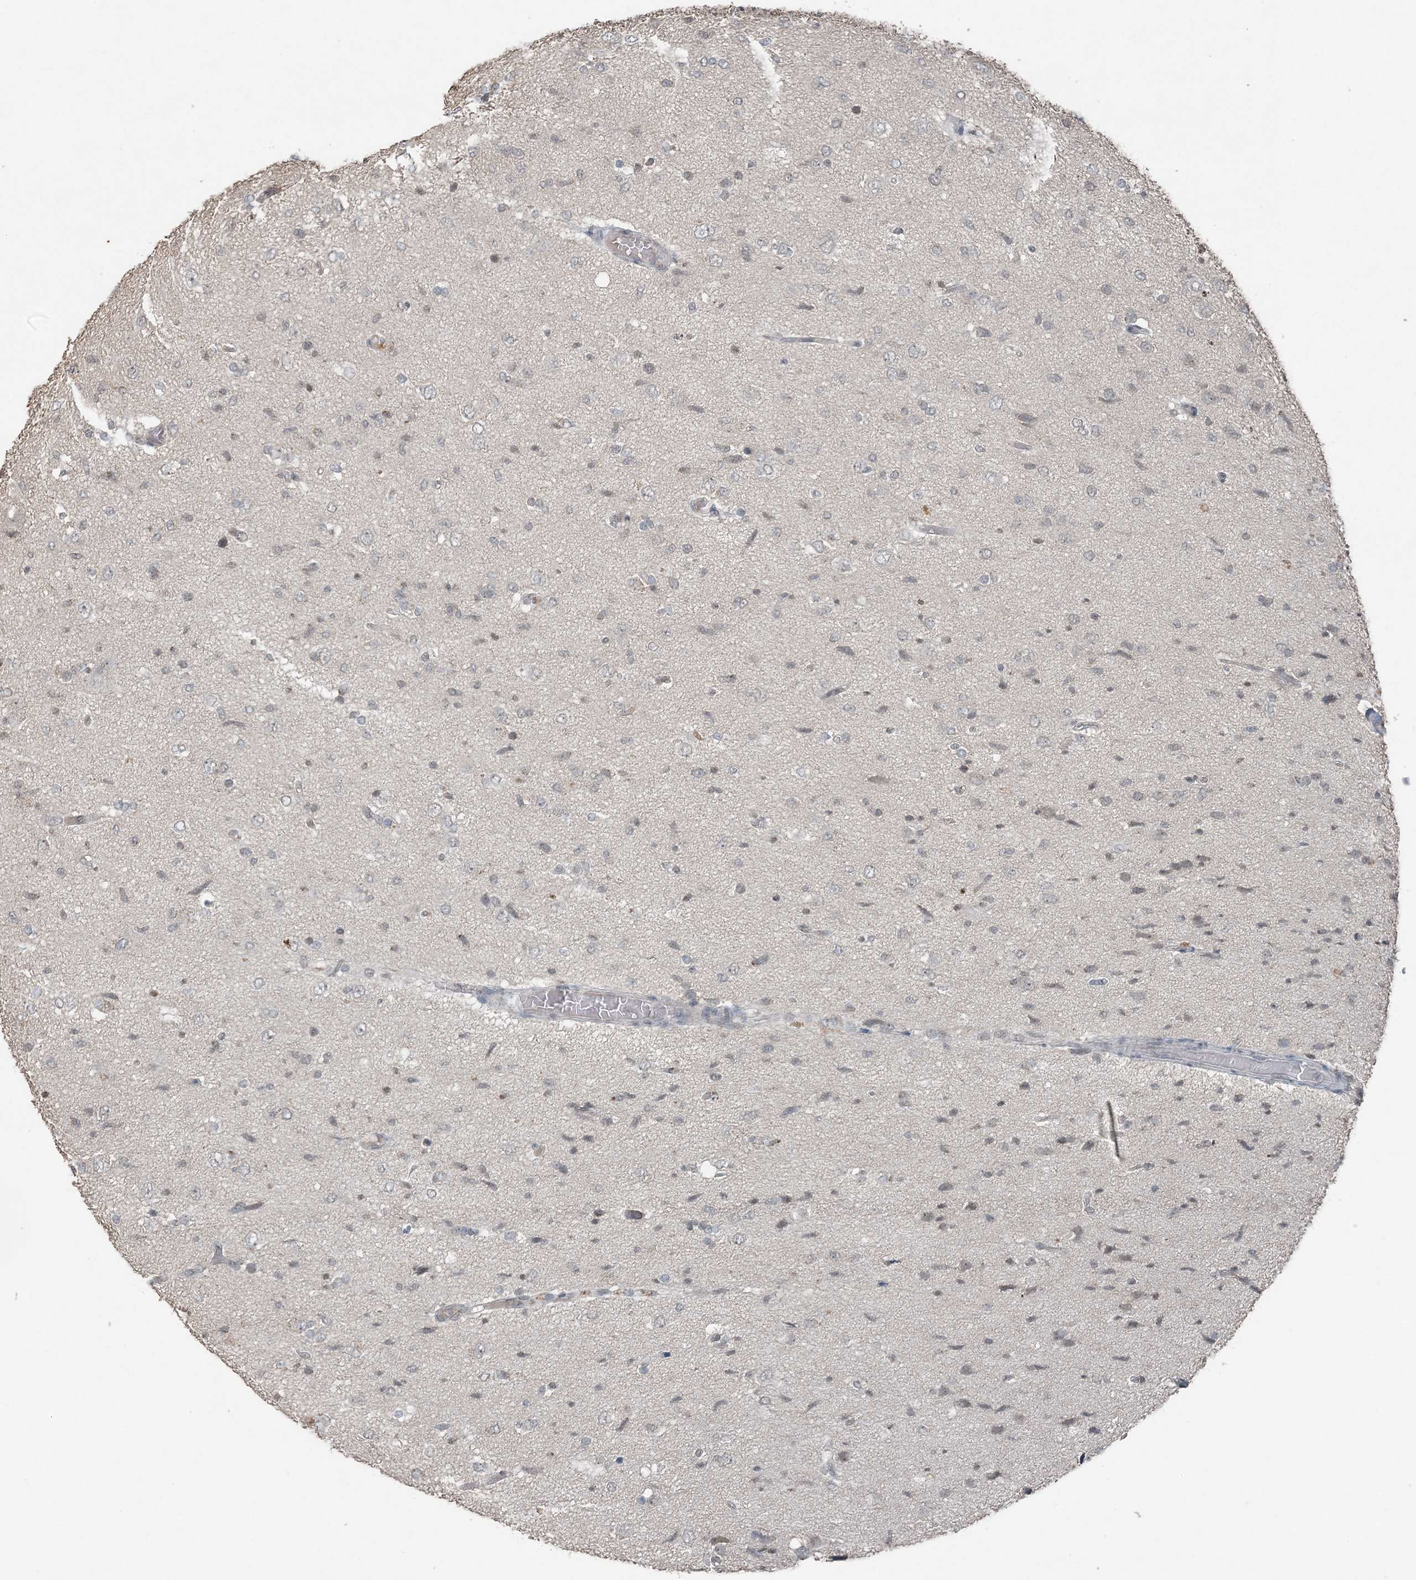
{"staining": {"intensity": "negative", "quantity": "none", "location": "none"}, "tissue": "glioma", "cell_type": "Tumor cells", "image_type": "cancer", "snomed": [{"axis": "morphology", "description": "Glioma, malignant, High grade"}, {"axis": "topography", "description": "Brain"}], "caption": "This is a histopathology image of IHC staining of glioma, which shows no positivity in tumor cells.", "gene": "VSIG2", "patient": {"sex": "female", "age": 59}}